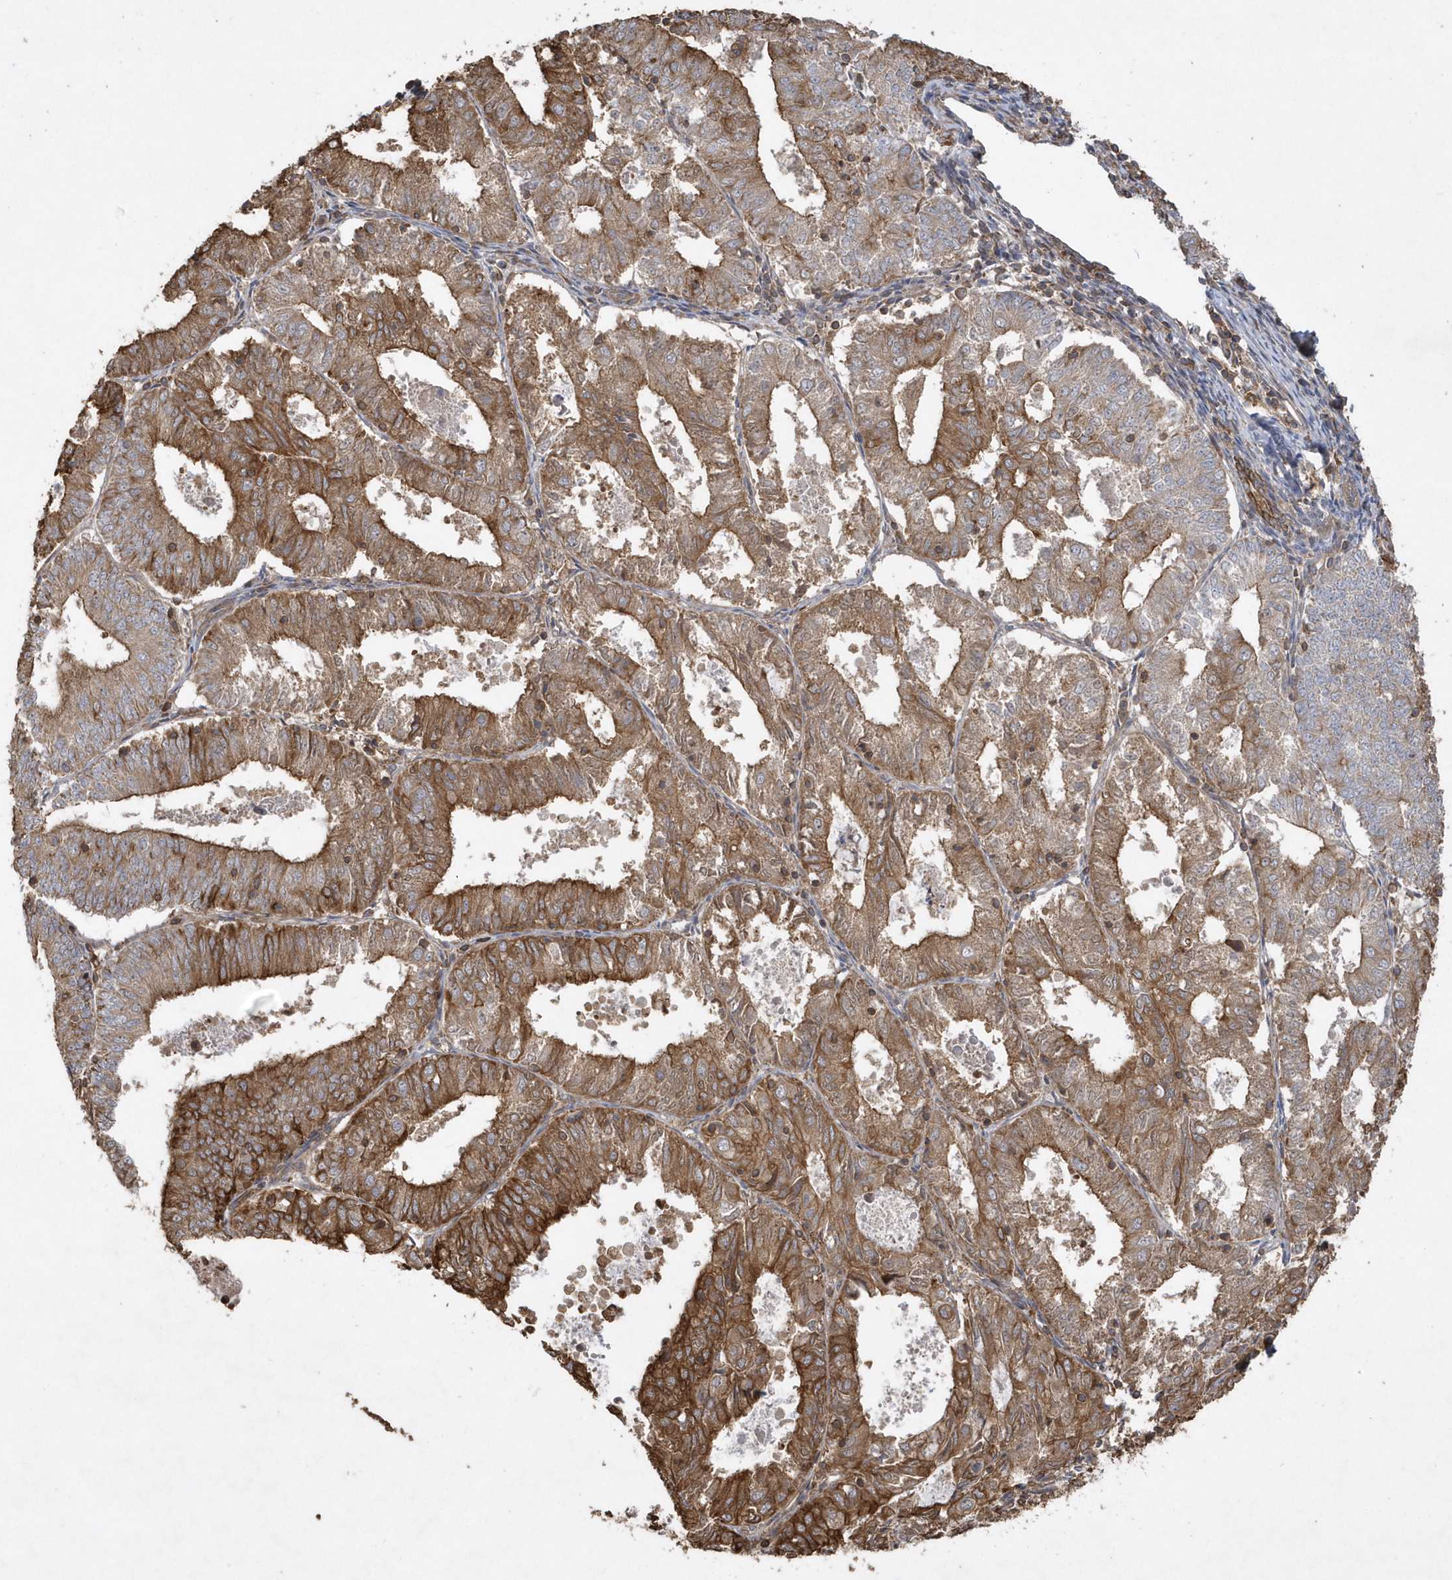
{"staining": {"intensity": "strong", "quantity": "25%-75%", "location": "cytoplasmic/membranous"}, "tissue": "endometrial cancer", "cell_type": "Tumor cells", "image_type": "cancer", "snomed": [{"axis": "morphology", "description": "Adenocarcinoma, NOS"}, {"axis": "topography", "description": "Endometrium"}], "caption": "The image exhibits a brown stain indicating the presence of a protein in the cytoplasmic/membranous of tumor cells in endometrial cancer.", "gene": "SENP8", "patient": {"sex": "female", "age": 57}}